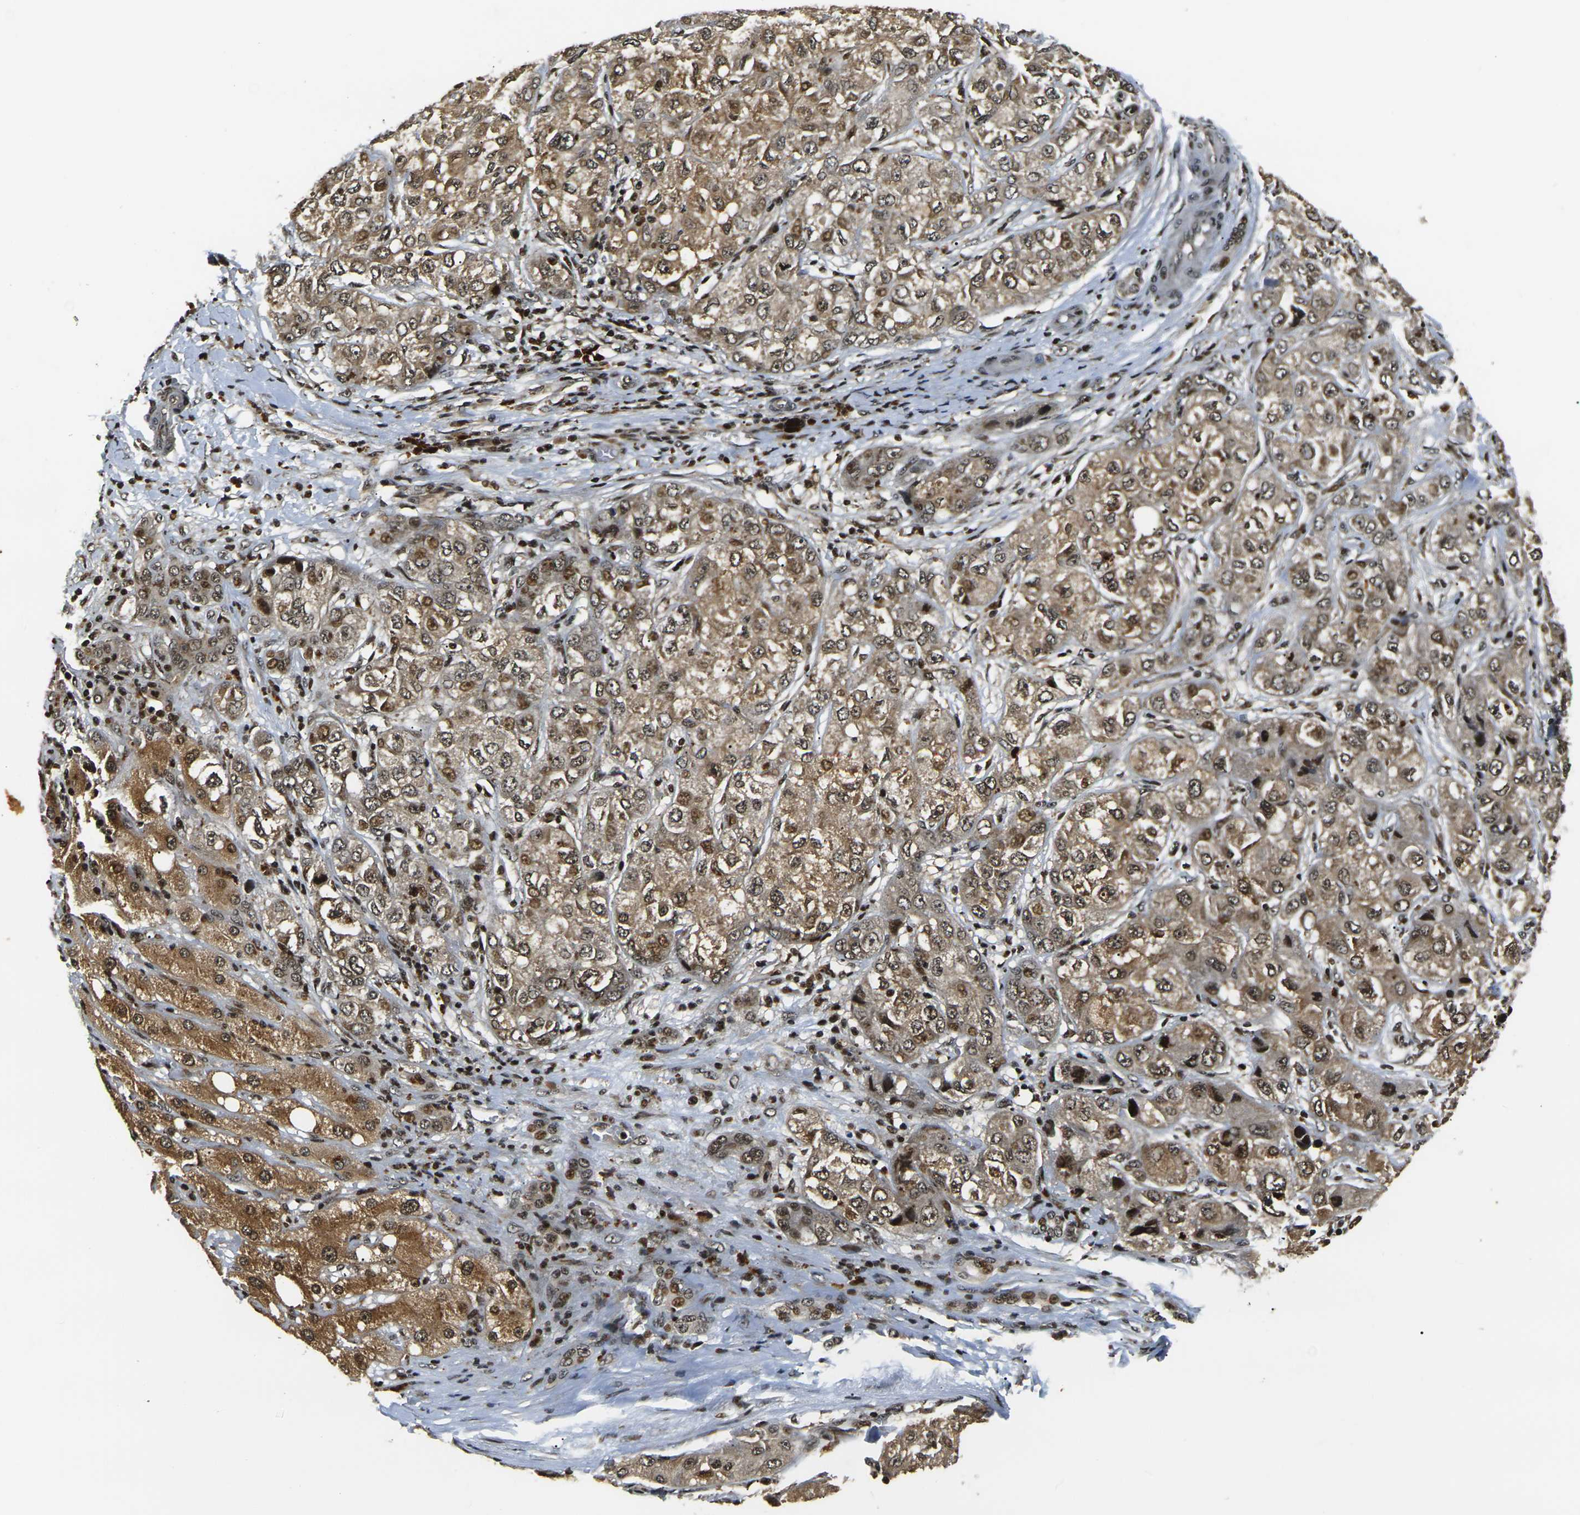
{"staining": {"intensity": "moderate", "quantity": ">75%", "location": "cytoplasmic/membranous,nuclear"}, "tissue": "liver cancer", "cell_type": "Tumor cells", "image_type": "cancer", "snomed": [{"axis": "morphology", "description": "Carcinoma, Hepatocellular, NOS"}, {"axis": "topography", "description": "Liver"}], "caption": "Immunohistochemical staining of liver cancer demonstrates medium levels of moderate cytoplasmic/membranous and nuclear expression in about >75% of tumor cells.", "gene": "ACTL6A", "patient": {"sex": "male", "age": 80}}